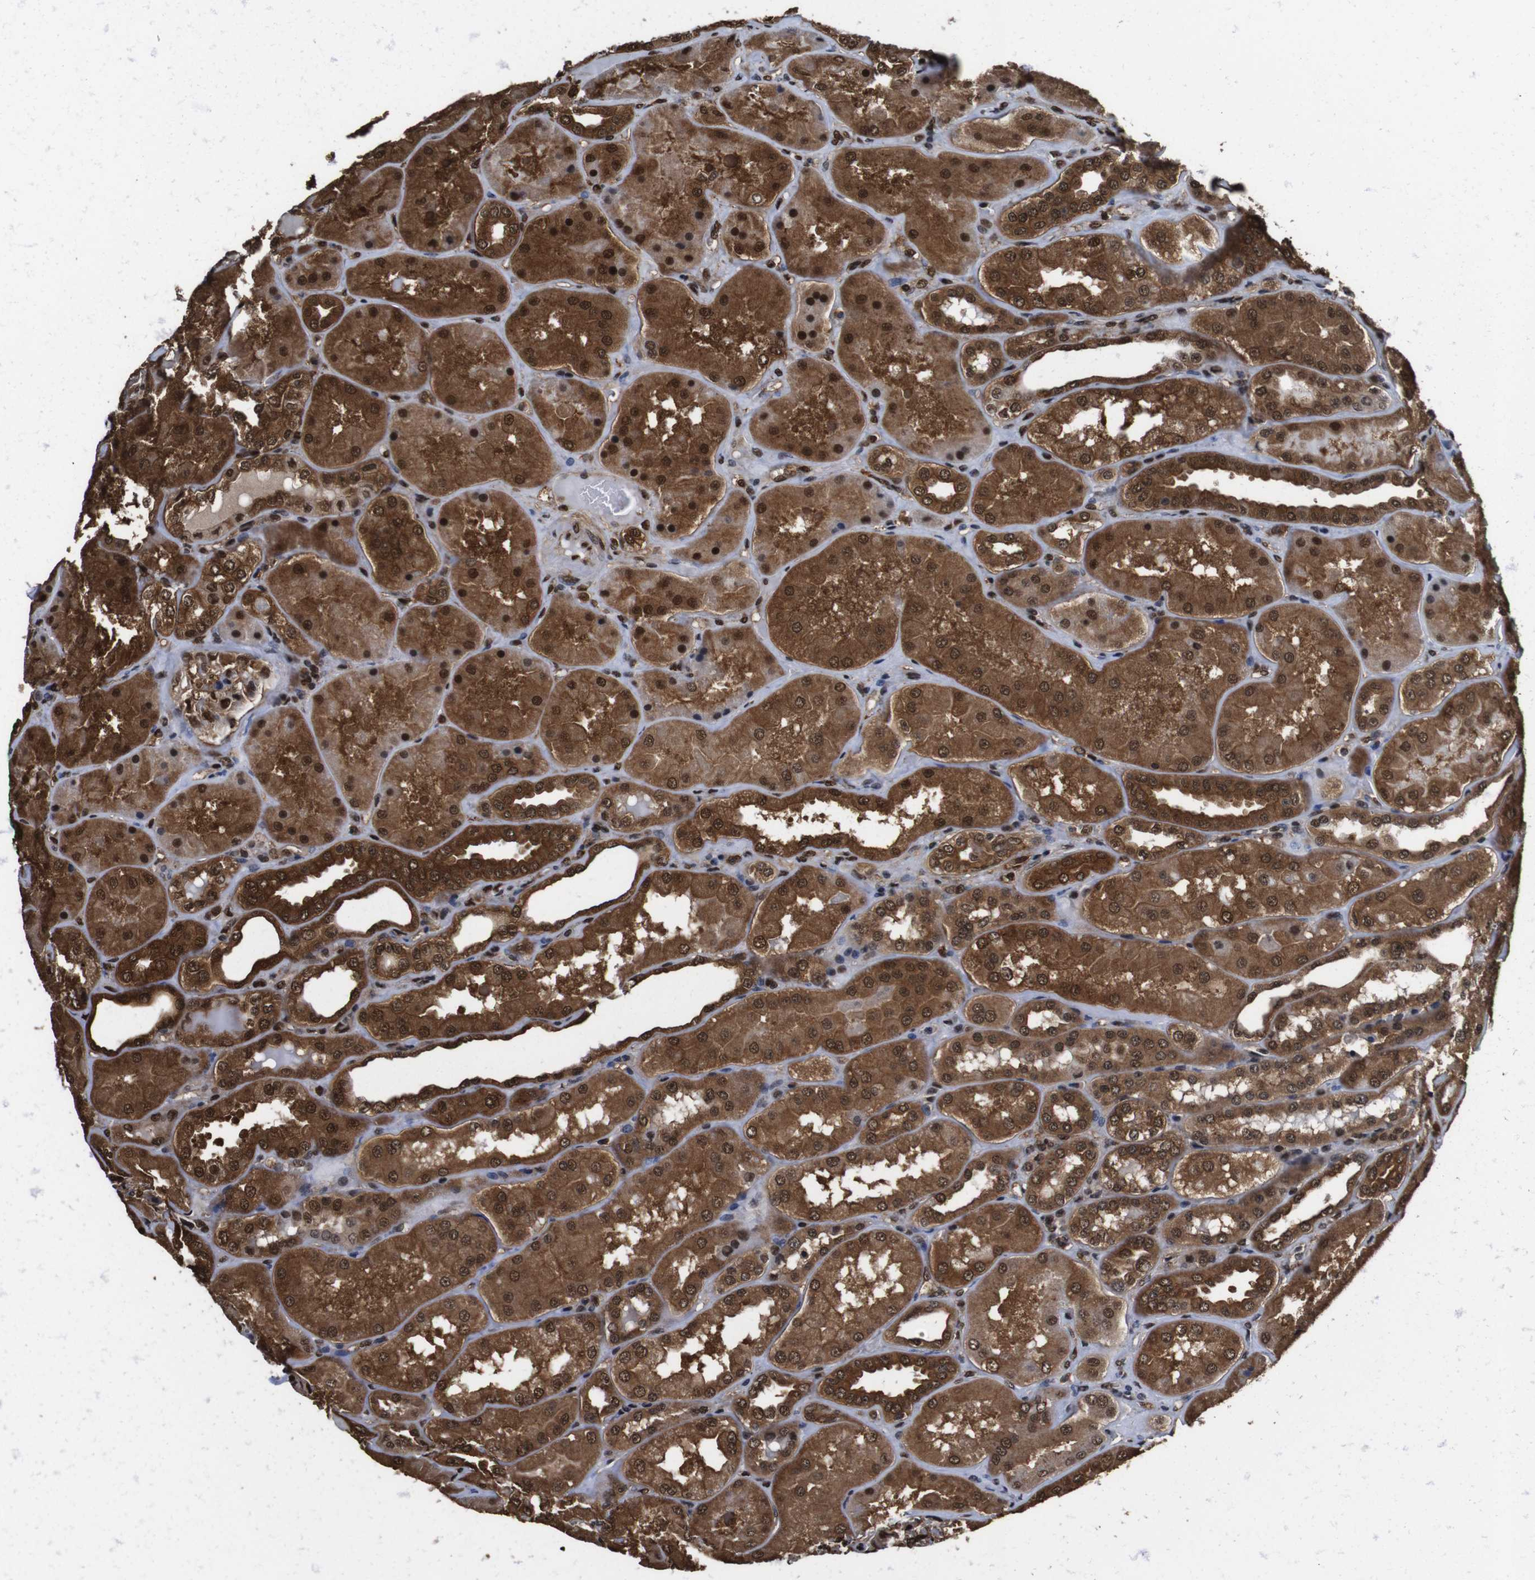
{"staining": {"intensity": "strong", "quantity": "25%-75%", "location": "cytoplasmic/membranous,nuclear"}, "tissue": "kidney", "cell_type": "Cells in glomeruli", "image_type": "normal", "snomed": [{"axis": "morphology", "description": "Normal tissue, NOS"}, {"axis": "topography", "description": "Kidney"}], "caption": "Immunohistochemical staining of normal human kidney exhibits 25%-75% levels of strong cytoplasmic/membranous,nuclear protein expression in about 25%-75% of cells in glomeruli.", "gene": "VCP", "patient": {"sex": "female", "age": 56}}